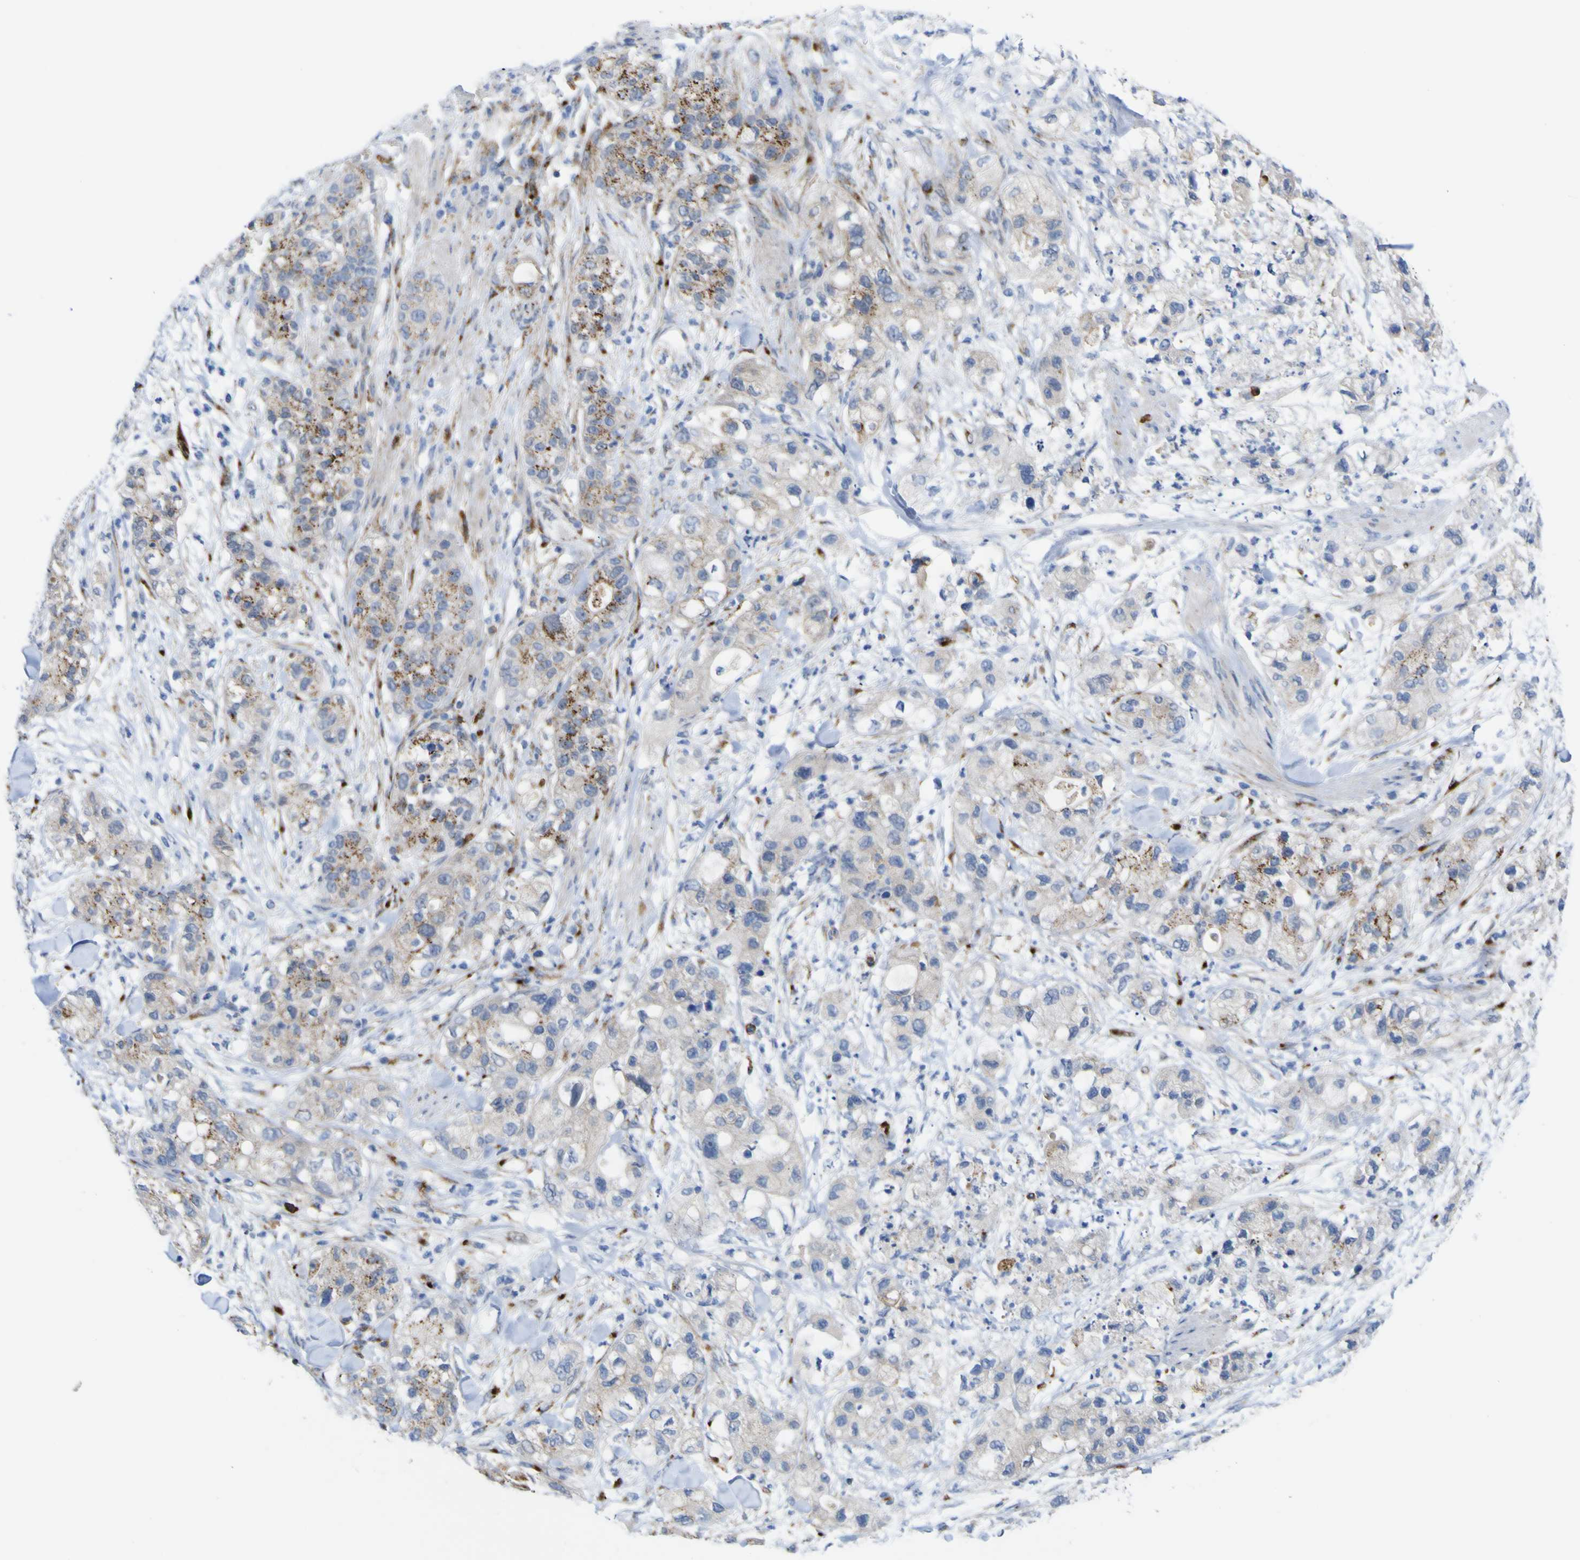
{"staining": {"intensity": "moderate", "quantity": ">75%", "location": "cytoplasmic/membranous"}, "tissue": "pancreatic cancer", "cell_type": "Tumor cells", "image_type": "cancer", "snomed": [{"axis": "morphology", "description": "Adenocarcinoma, NOS"}, {"axis": "topography", "description": "Pancreas"}], "caption": "High-power microscopy captured an IHC micrograph of pancreatic adenocarcinoma, revealing moderate cytoplasmic/membranous staining in approximately >75% of tumor cells.", "gene": "PTPRF", "patient": {"sex": "female", "age": 78}}